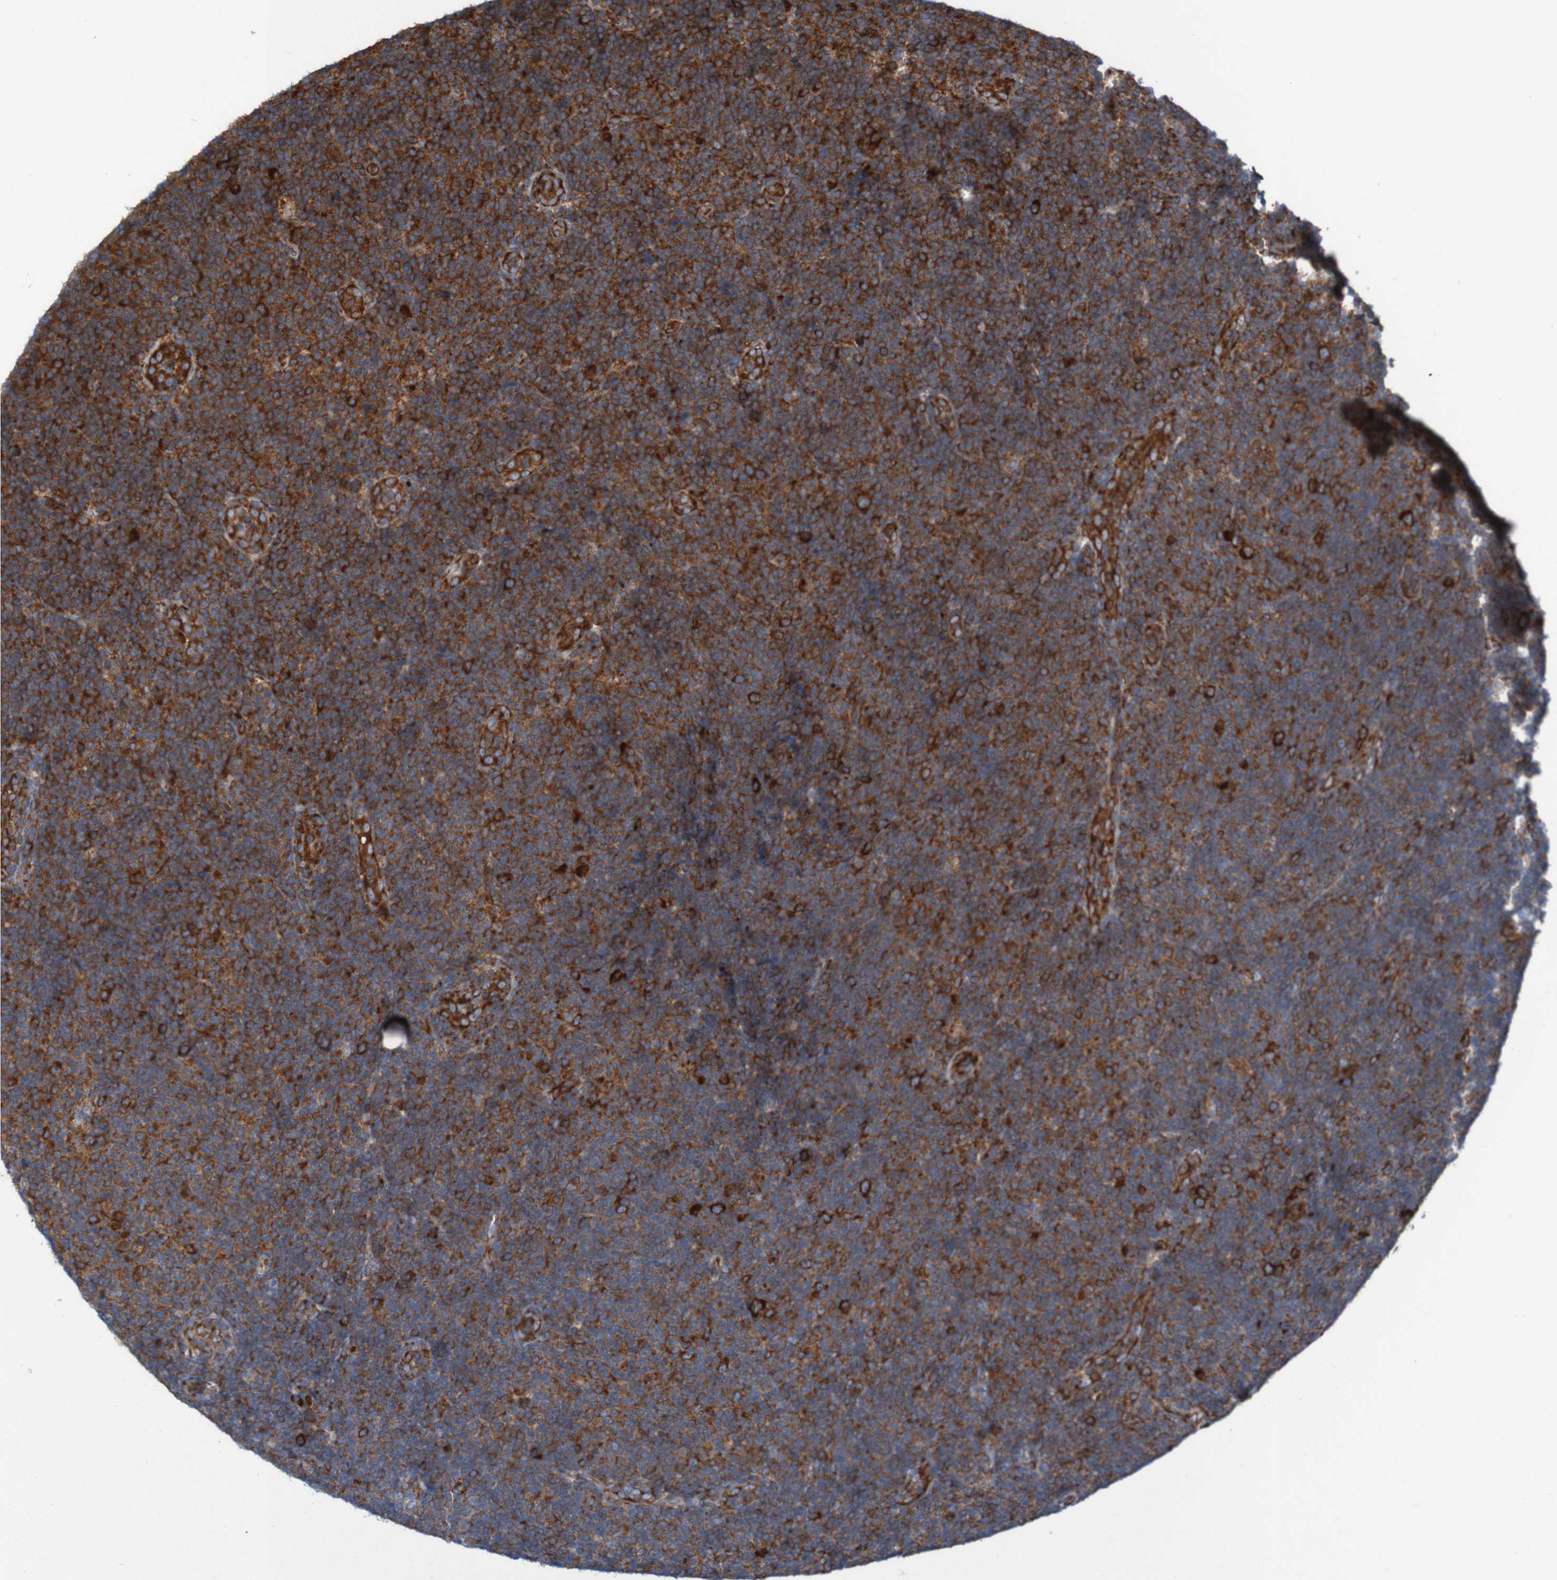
{"staining": {"intensity": "strong", "quantity": ">75%", "location": "cytoplasmic/membranous"}, "tissue": "lymphoma", "cell_type": "Tumor cells", "image_type": "cancer", "snomed": [{"axis": "morphology", "description": "Malignant lymphoma, non-Hodgkin's type, Low grade"}, {"axis": "topography", "description": "Lymph node"}], "caption": "Approximately >75% of tumor cells in human lymphoma show strong cytoplasmic/membranous protein positivity as visualized by brown immunohistochemical staining.", "gene": "RPL10", "patient": {"sex": "male", "age": 83}}